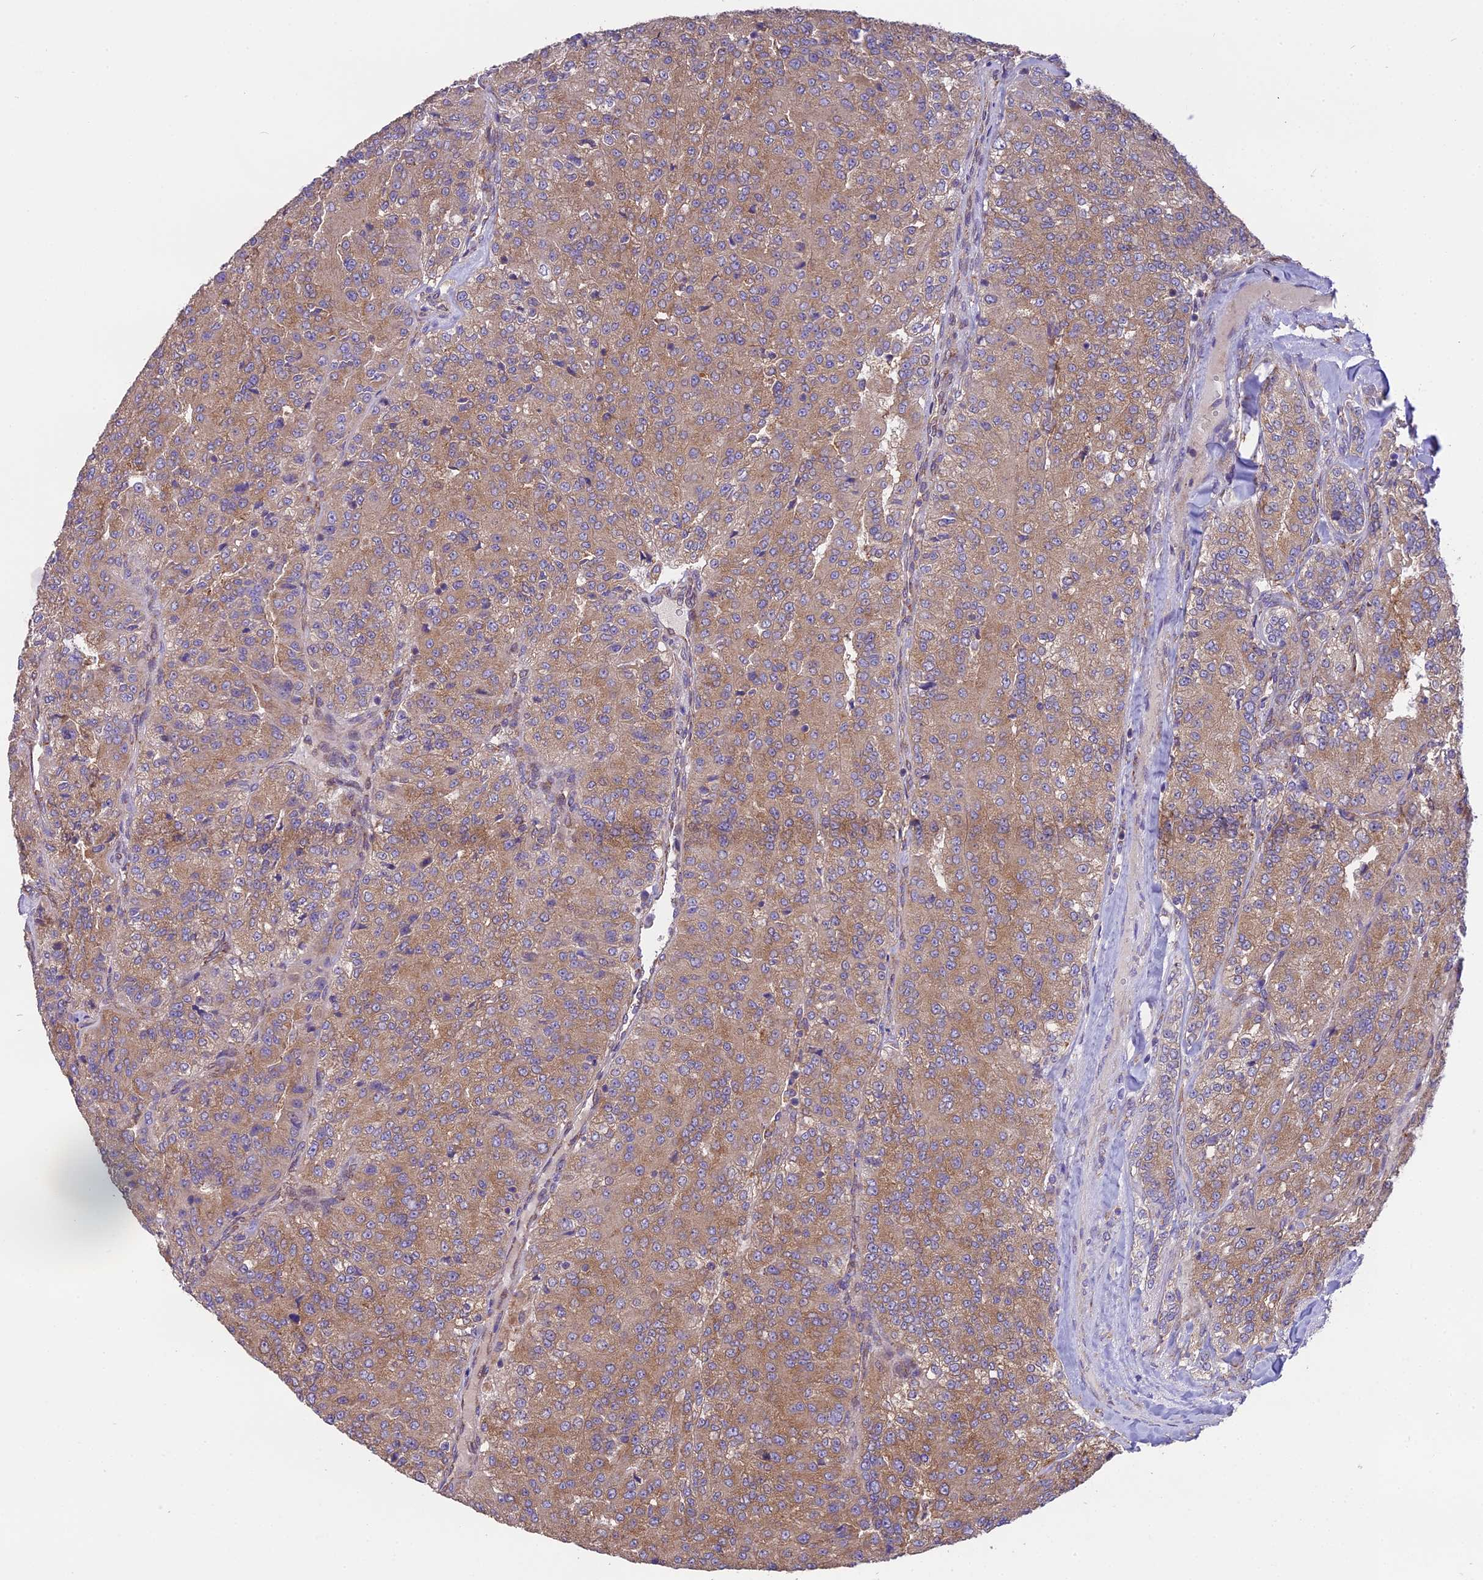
{"staining": {"intensity": "moderate", "quantity": ">75%", "location": "cytoplasmic/membranous"}, "tissue": "renal cancer", "cell_type": "Tumor cells", "image_type": "cancer", "snomed": [{"axis": "morphology", "description": "Adenocarcinoma, NOS"}, {"axis": "topography", "description": "Kidney"}], "caption": "Protein staining of renal cancer (adenocarcinoma) tissue shows moderate cytoplasmic/membranous positivity in approximately >75% of tumor cells.", "gene": "BLOC1S4", "patient": {"sex": "female", "age": 63}}